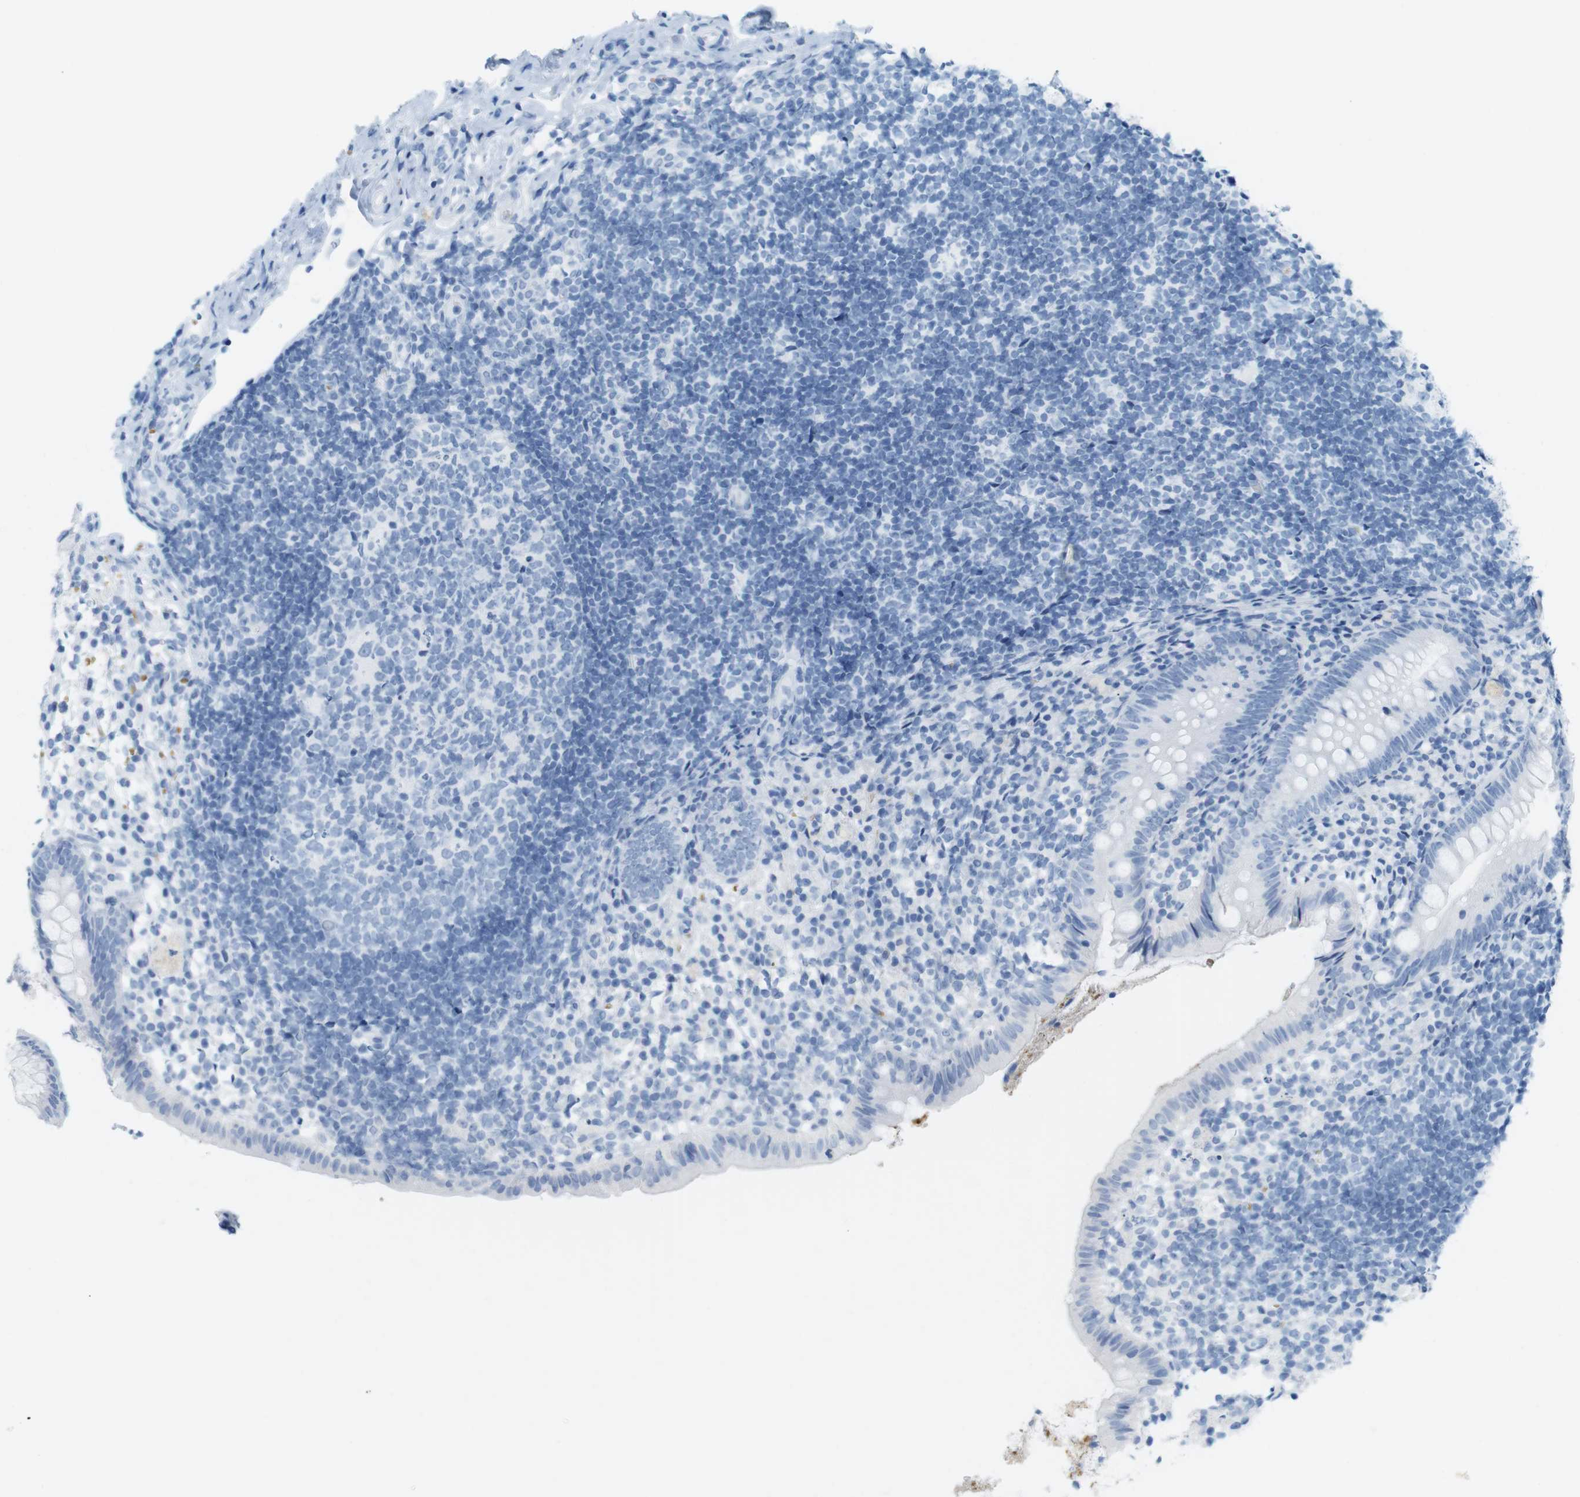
{"staining": {"intensity": "negative", "quantity": "none", "location": "none"}, "tissue": "appendix", "cell_type": "Glandular cells", "image_type": "normal", "snomed": [{"axis": "morphology", "description": "Normal tissue, NOS"}, {"axis": "topography", "description": "Appendix"}], "caption": "An IHC image of benign appendix is shown. There is no staining in glandular cells of appendix.", "gene": "TNNT2", "patient": {"sex": "female", "age": 20}}